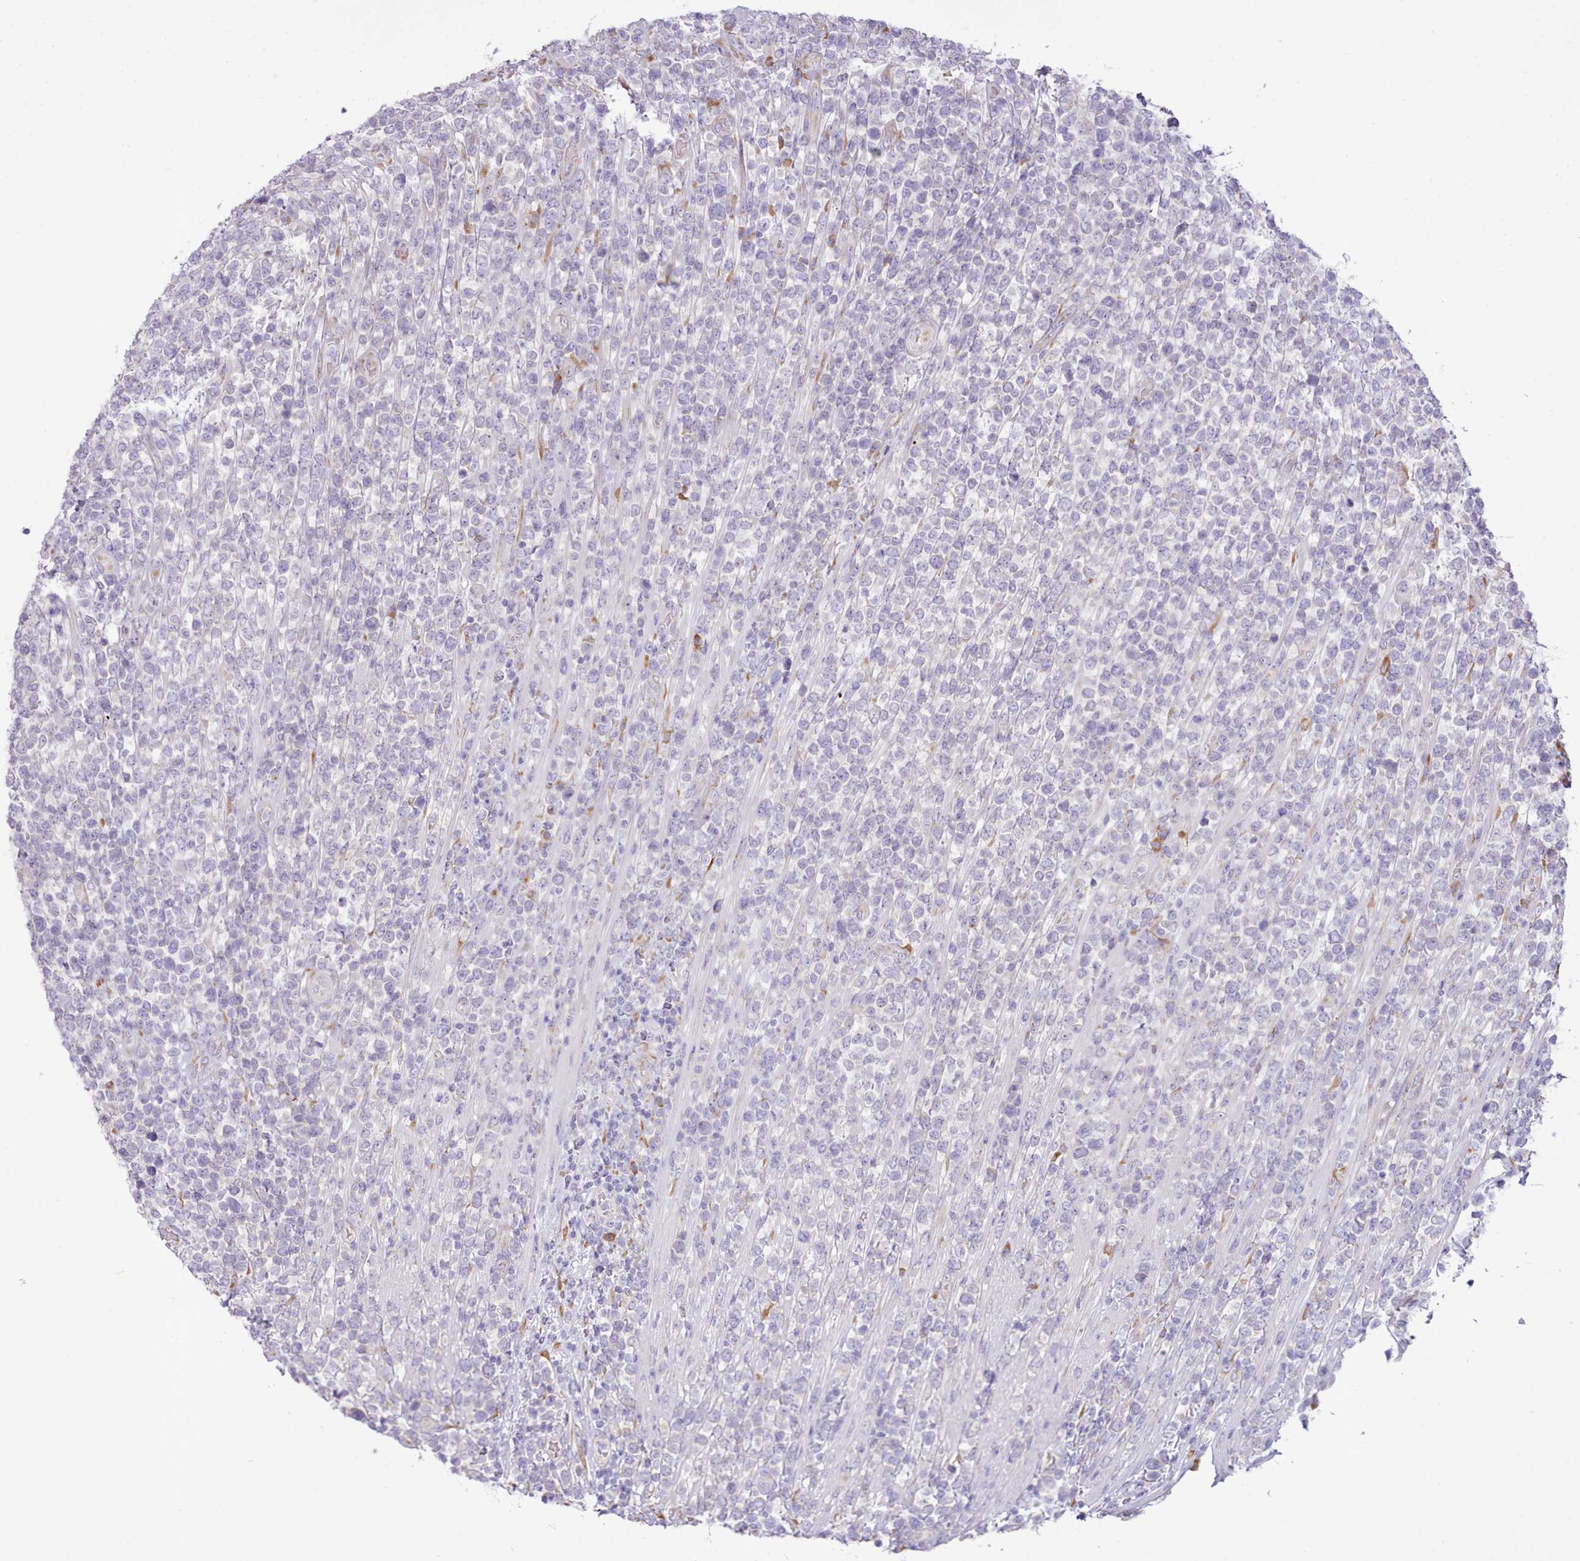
{"staining": {"intensity": "negative", "quantity": "none", "location": "none"}, "tissue": "lymphoma", "cell_type": "Tumor cells", "image_type": "cancer", "snomed": [{"axis": "morphology", "description": "Malignant lymphoma, non-Hodgkin's type, High grade"}, {"axis": "topography", "description": "Soft tissue"}], "caption": "Immunohistochemistry (IHC) image of human high-grade malignant lymphoma, non-Hodgkin's type stained for a protein (brown), which reveals no expression in tumor cells.", "gene": "CCL1", "patient": {"sex": "female", "age": 56}}